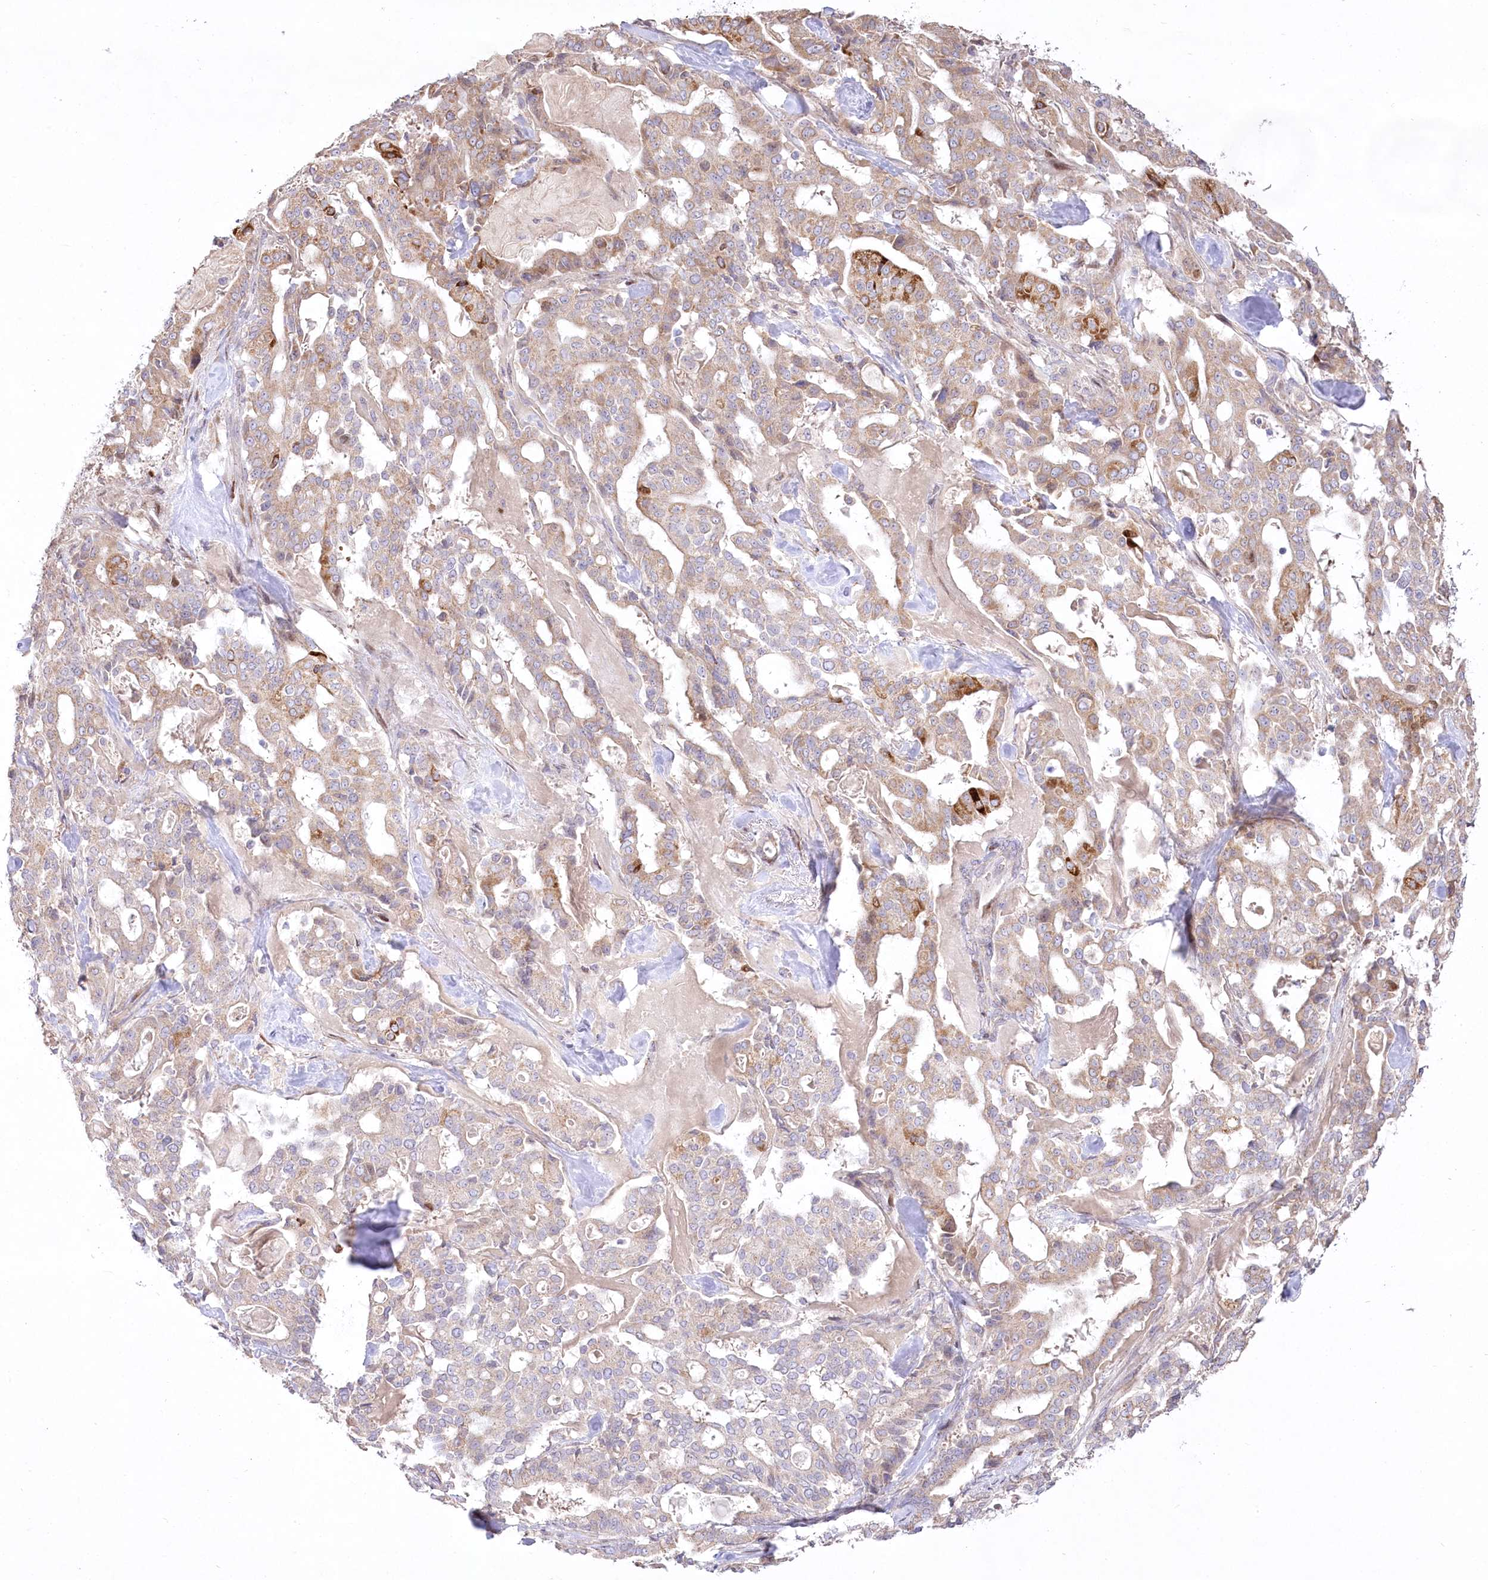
{"staining": {"intensity": "moderate", "quantity": "<25%", "location": "cytoplasmic/membranous"}, "tissue": "pancreatic cancer", "cell_type": "Tumor cells", "image_type": "cancer", "snomed": [{"axis": "morphology", "description": "Adenocarcinoma, NOS"}, {"axis": "topography", "description": "Pancreas"}], "caption": "The histopathology image shows a brown stain indicating the presence of a protein in the cytoplasmic/membranous of tumor cells in pancreatic cancer. (IHC, brightfield microscopy, high magnification).", "gene": "CEP164", "patient": {"sex": "male", "age": 63}}